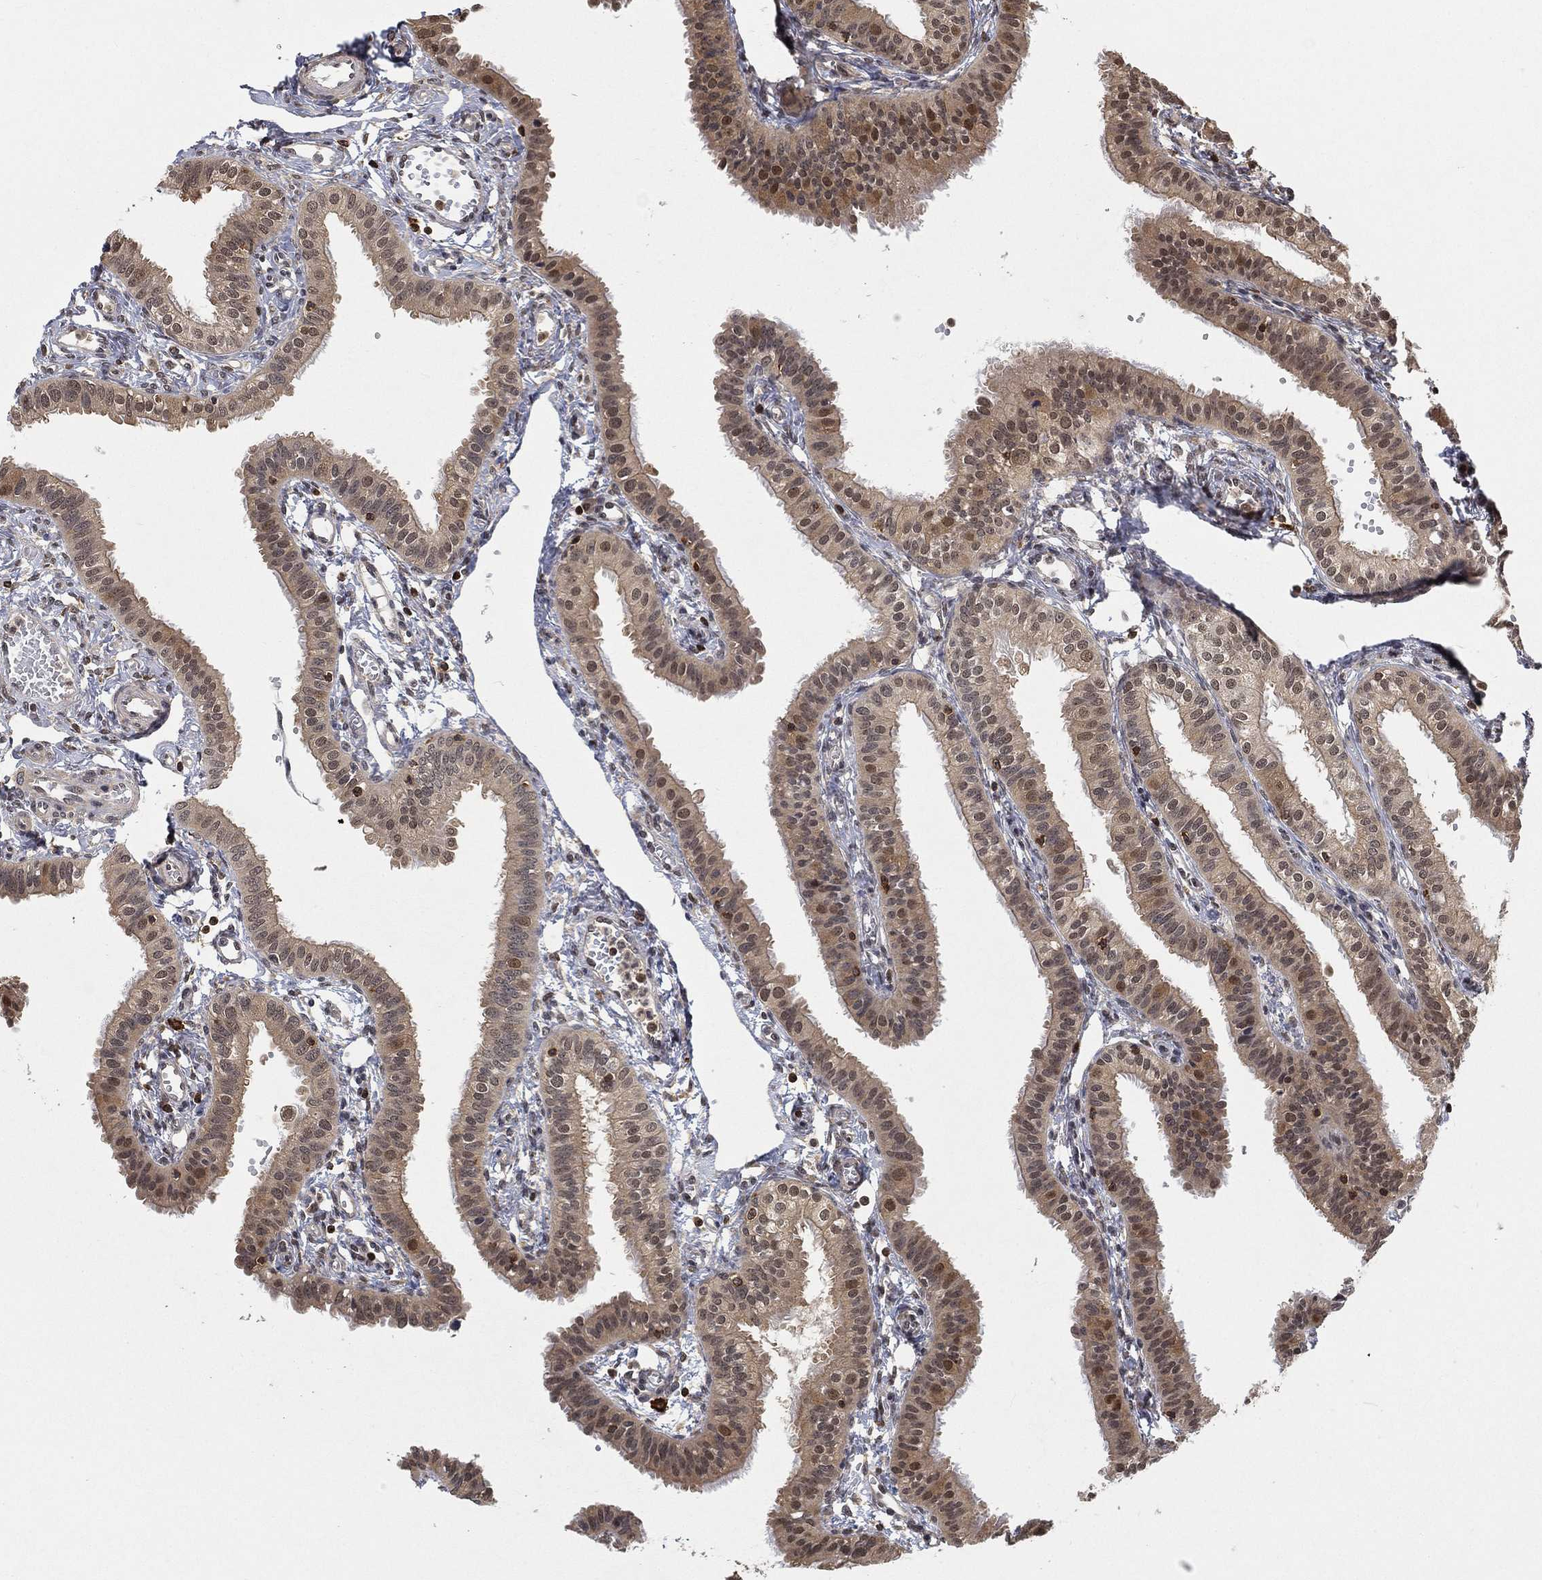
{"staining": {"intensity": "moderate", "quantity": "<25%", "location": "nuclear"}, "tissue": "fallopian tube", "cell_type": "Glandular cells", "image_type": "normal", "snomed": [{"axis": "morphology", "description": "Normal tissue, NOS"}, {"axis": "topography", "description": "Fallopian tube"}, {"axis": "topography", "description": "Ovary"}], "caption": "Fallopian tube stained with DAB immunohistochemistry displays low levels of moderate nuclear staining in approximately <25% of glandular cells. Nuclei are stained in blue.", "gene": "WDR26", "patient": {"sex": "female", "age": 49}}